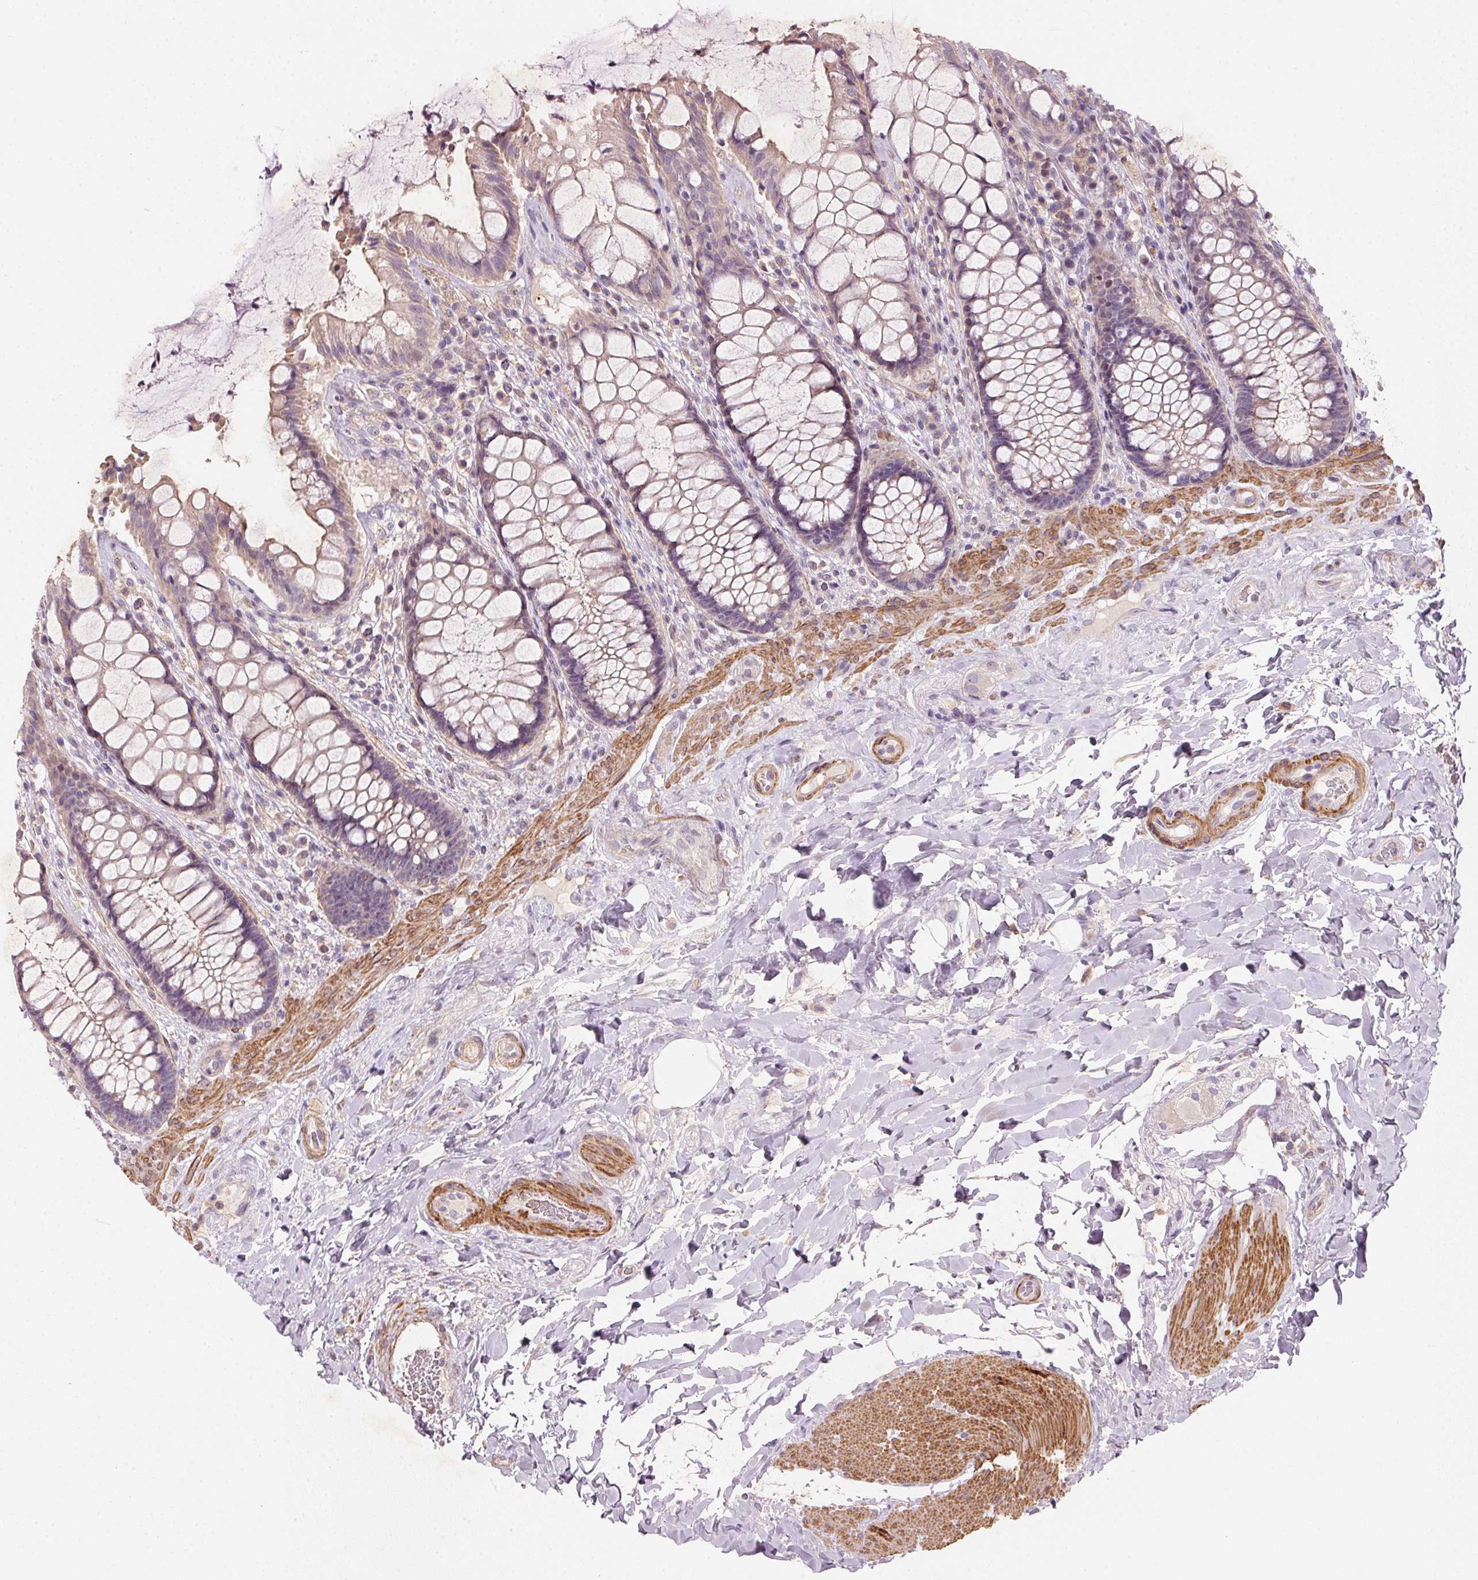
{"staining": {"intensity": "weak", "quantity": "25%-75%", "location": "cytoplasmic/membranous"}, "tissue": "rectum", "cell_type": "Glandular cells", "image_type": "normal", "snomed": [{"axis": "morphology", "description": "Normal tissue, NOS"}, {"axis": "topography", "description": "Rectum"}], "caption": "A photomicrograph of rectum stained for a protein reveals weak cytoplasmic/membranous brown staining in glandular cells. The protein of interest is shown in brown color, while the nuclei are stained blue.", "gene": "KCNK15", "patient": {"sex": "female", "age": 58}}